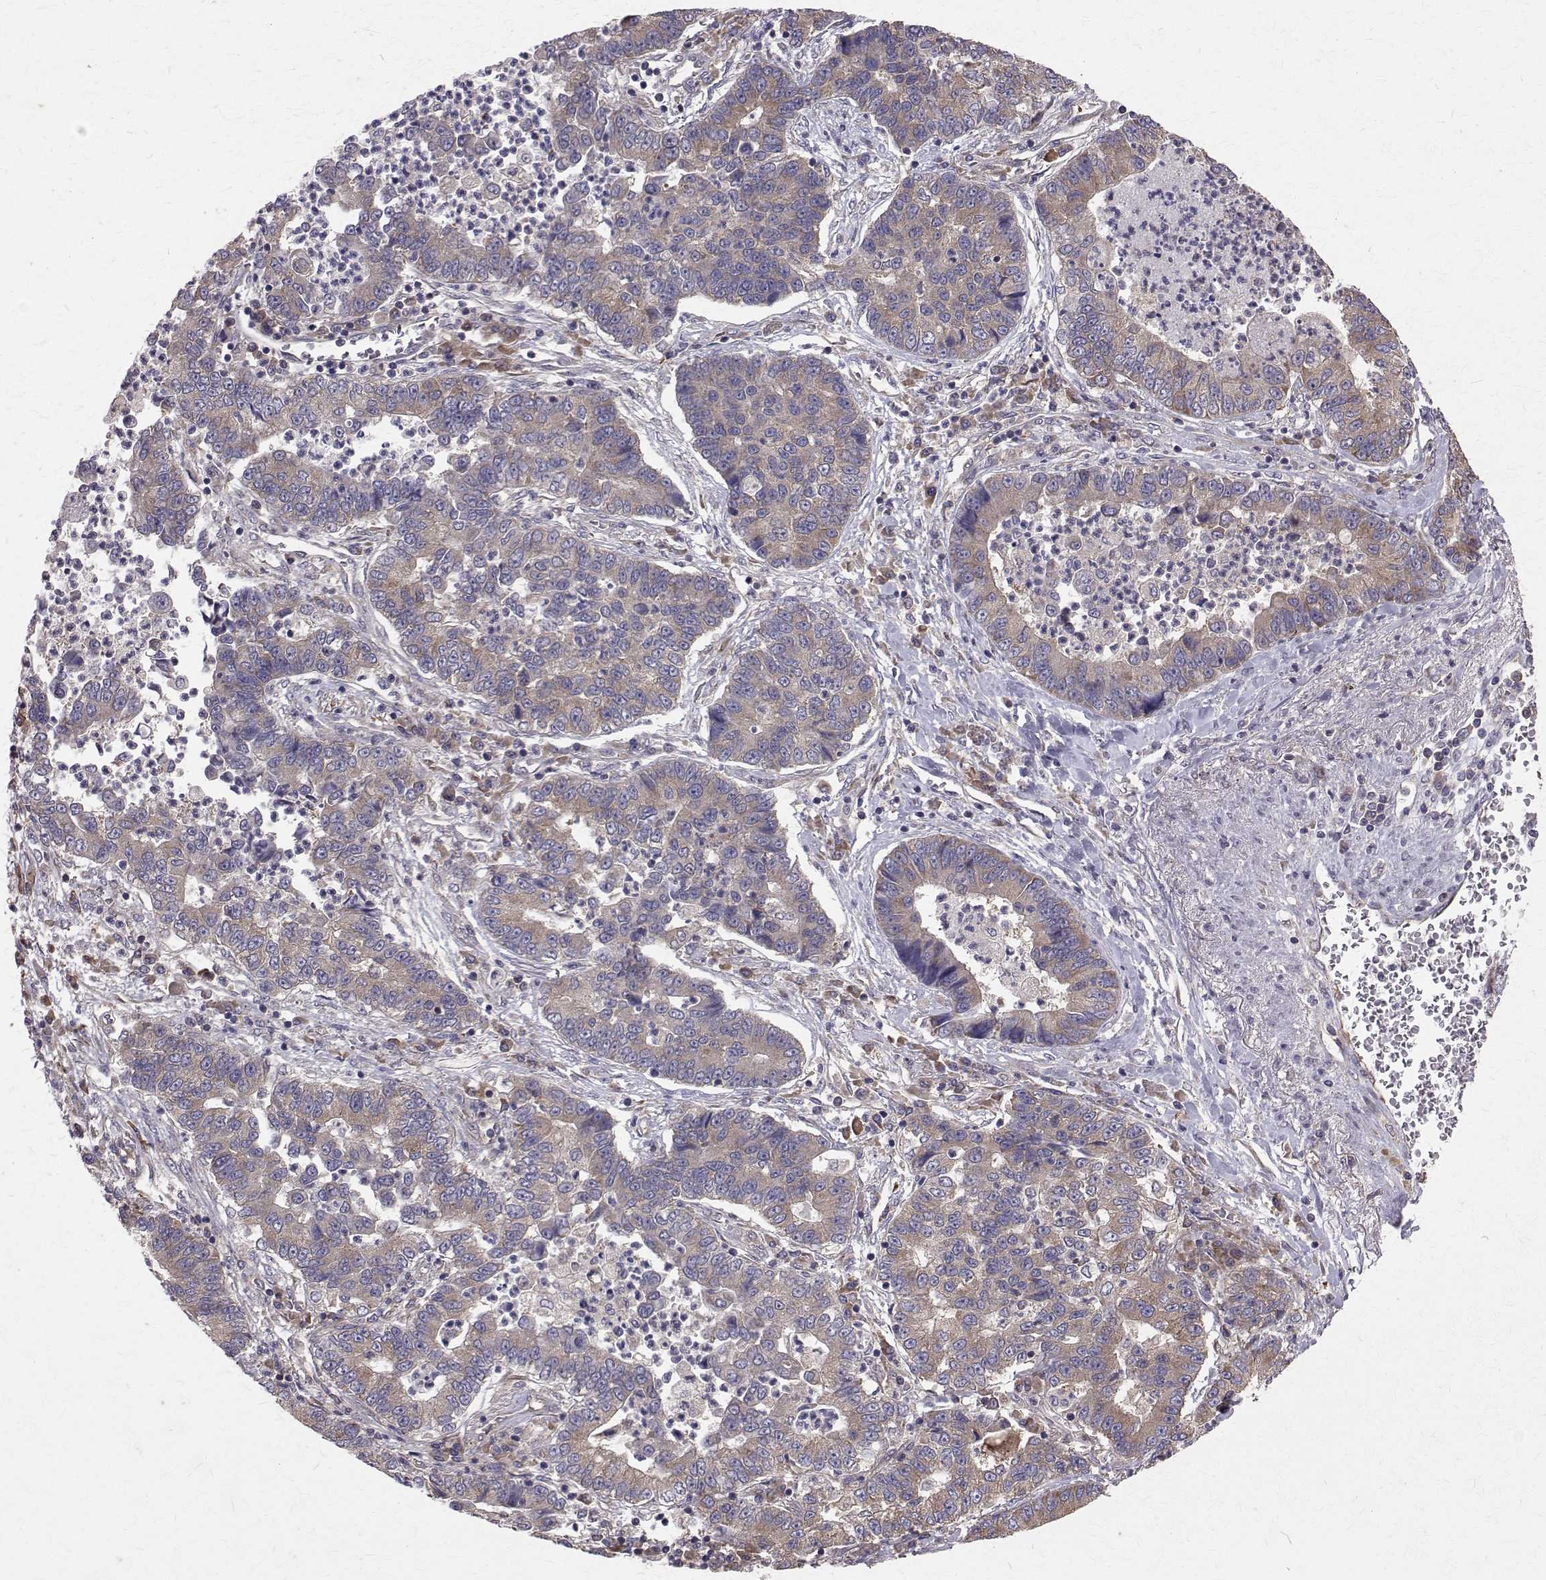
{"staining": {"intensity": "weak", "quantity": "<25%", "location": "cytoplasmic/membranous"}, "tissue": "lung cancer", "cell_type": "Tumor cells", "image_type": "cancer", "snomed": [{"axis": "morphology", "description": "Adenocarcinoma, NOS"}, {"axis": "topography", "description": "Lung"}], "caption": "Tumor cells are negative for protein expression in human adenocarcinoma (lung).", "gene": "FARSB", "patient": {"sex": "female", "age": 57}}